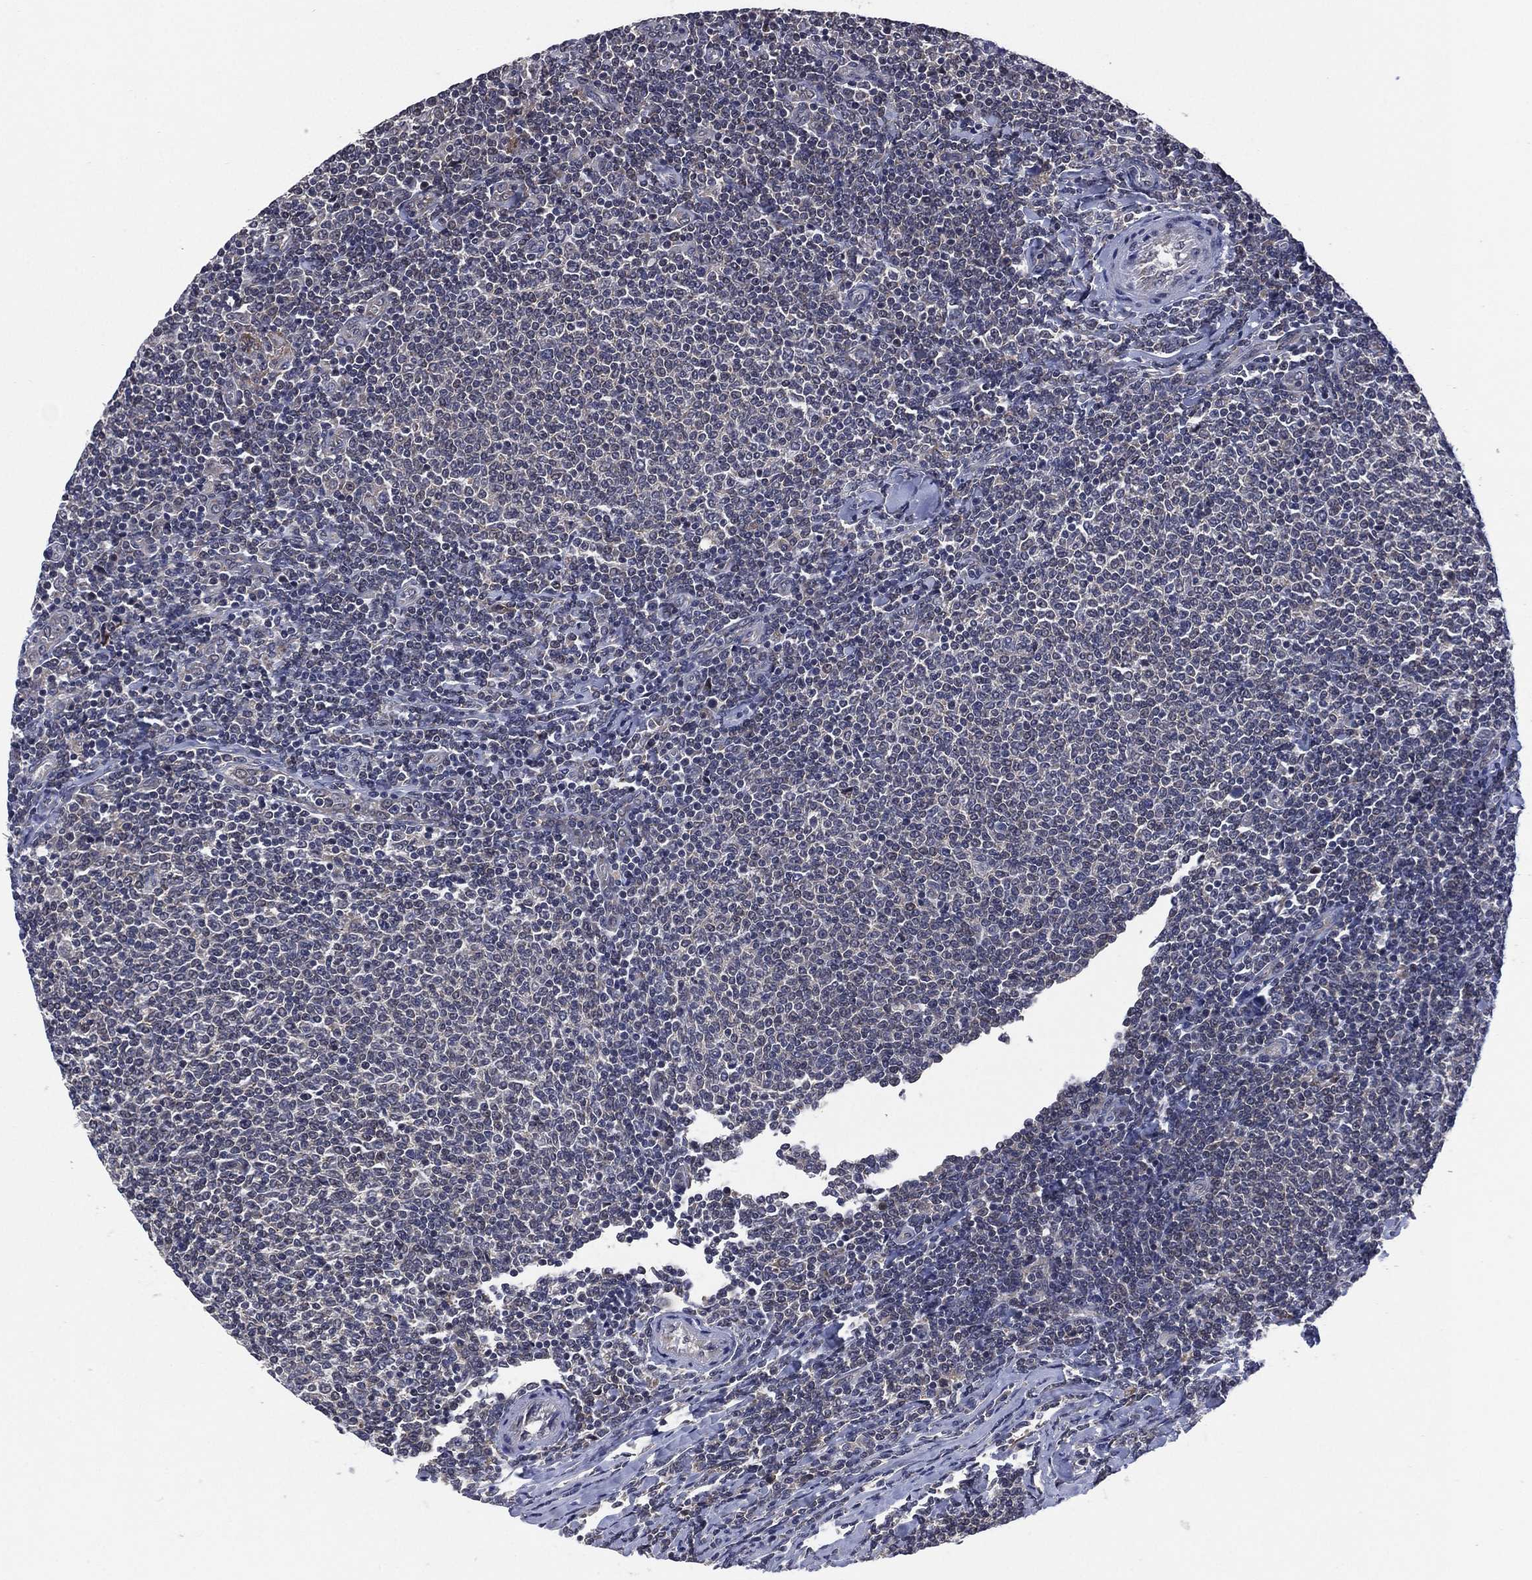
{"staining": {"intensity": "negative", "quantity": "none", "location": "none"}, "tissue": "lymphoma", "cell_type": "Tumor cells", "image_type": "cancer", "snomed": [{"axis": "morphology", "description": "Malignant lymphoma, non-Hodgkin's type, Low grade"}, {"axis": "topography", "description": "Lymph node"}], "caption": "An immunohistochemistry image of lymphoma is shown. There is no staining in tumor cells of lymphoma.", "gene": "SELENOO", "patient": {"sex": "male", "age": 52}}